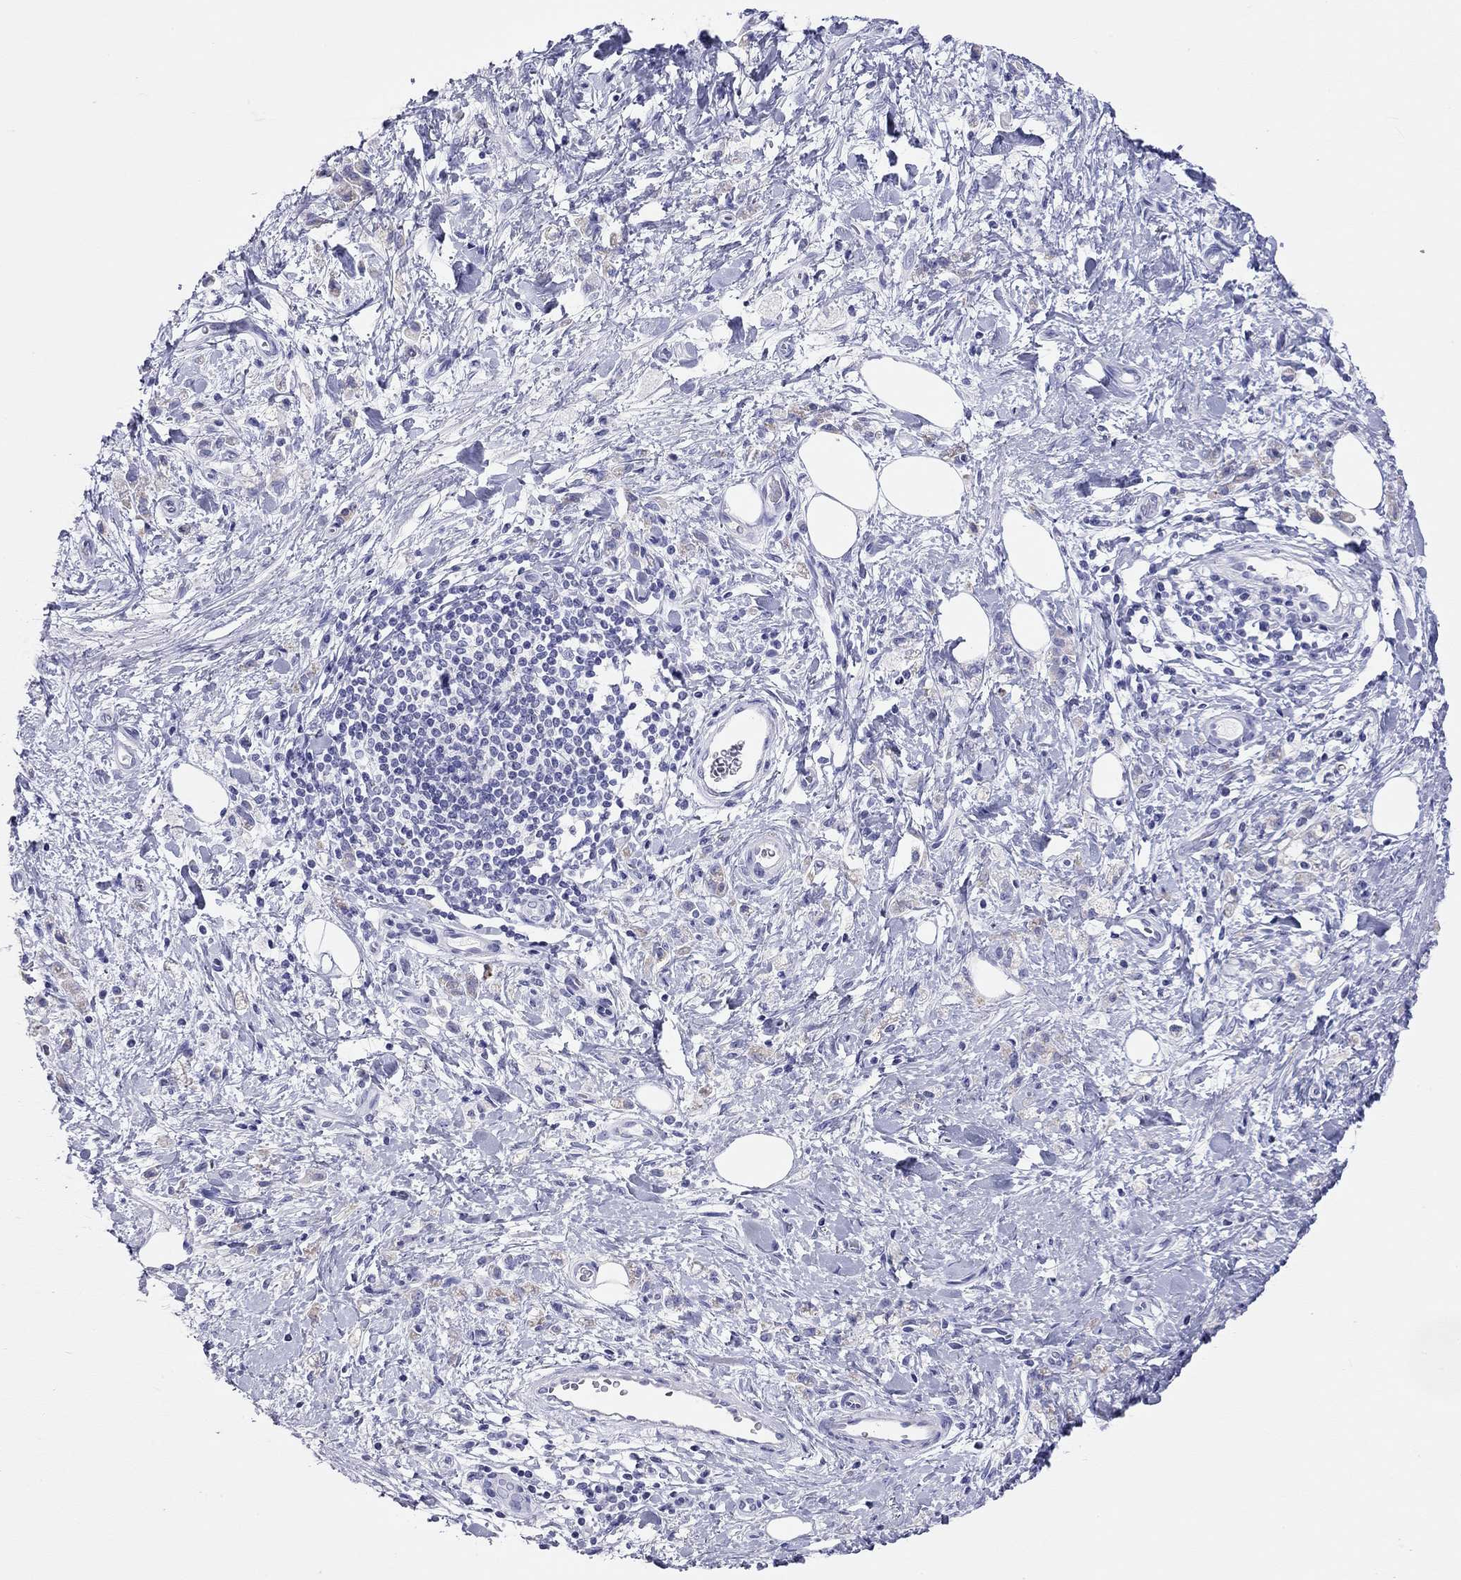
{"staining": {"intensity": "weak", "quantity": "<25%", "location": "cytoplasmic/membranous"}, "tissue": "stomach cancer", "cell_type": "Tumor cells", "image_type": "cancer", "snomed": [{"axis": "morphology", "description": "Adenocarcinoma, NOS"}, {"axis": "topography", "description": "Stomach"}], "caption": "There is no significant expression in tumor cells of stomach adenocarcinoma.", "gene": "DPY19L2", "patient": {"sex": "male", "age": 77}}